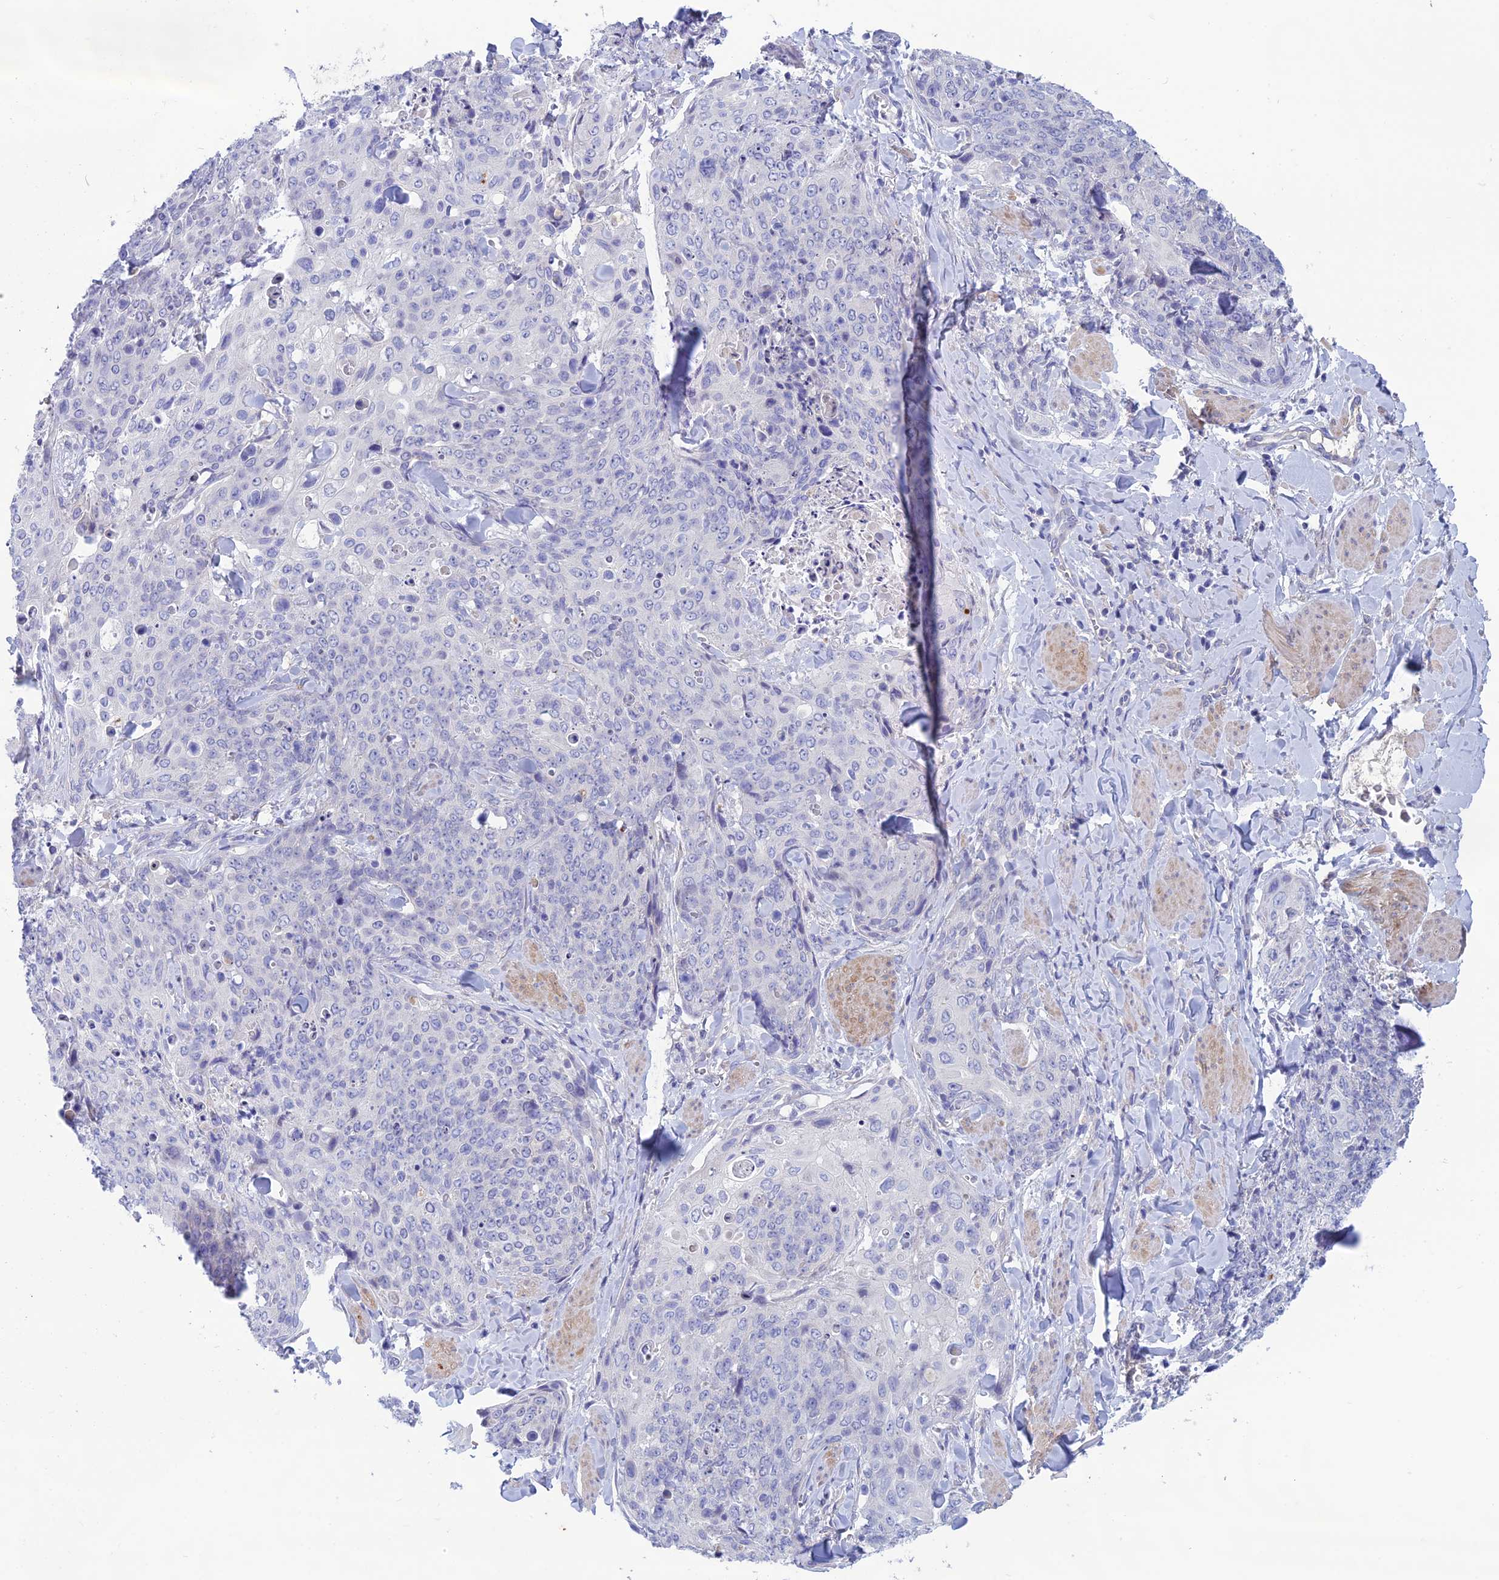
{"staining": {"intensity": "negative", "quantity": "none", "location": "none"}, "tissue": "skin cancer", "cell_type": "Tumor cells", "image_type": "cancer", "snomed": [{"axis": "morphology", "description": "Squamous cell carcinoma, NOS"}, {"axis": "topography", "description": "Skin"}, {"axis": "topography", "description": "Vulva"}], "caption": "Tumor cells are negative for brown protein staining in skin cancer (squamous cell carcinoma).", "gene": "XPO7", "patient": {"sex": "female", "age": 85}}